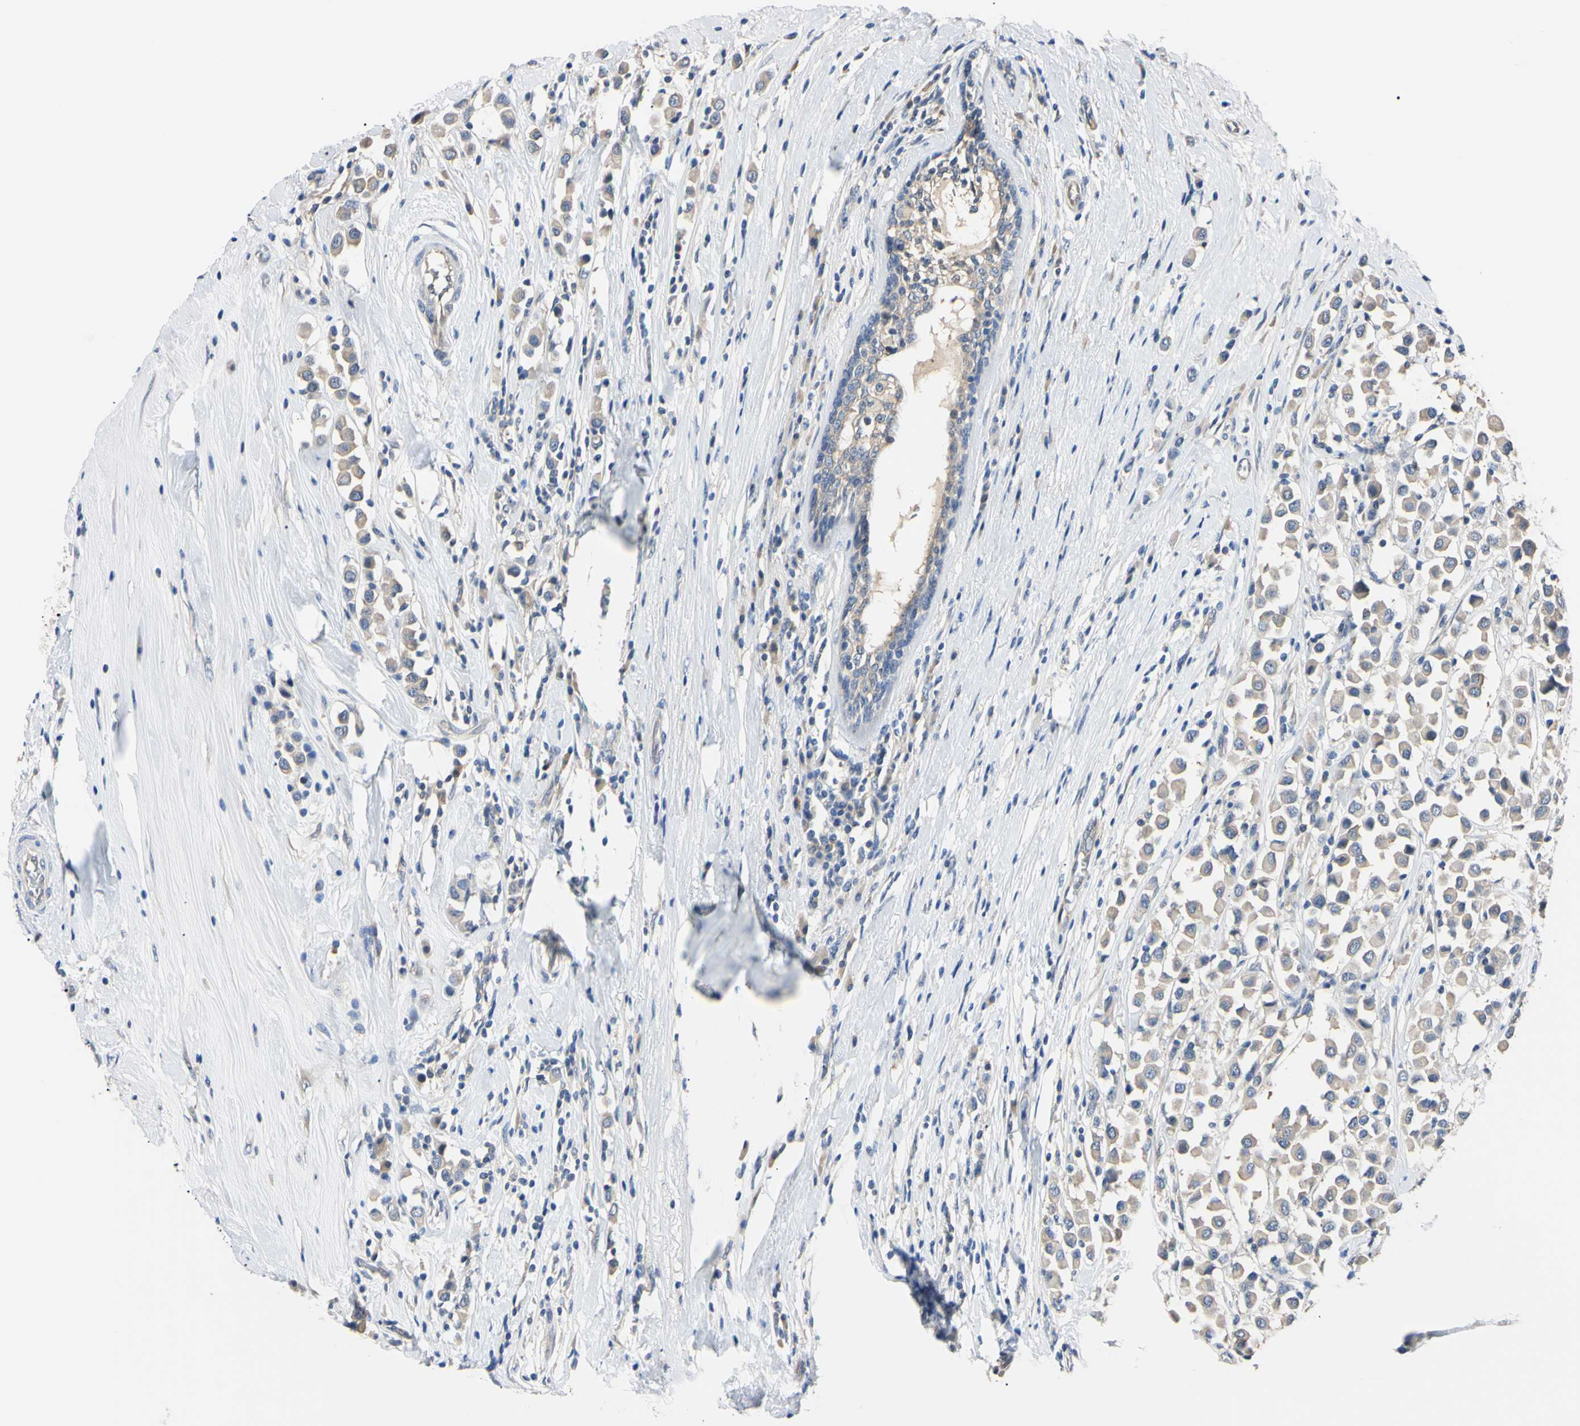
{"staining": {"intensity": "weak", "quantity": ">75%", "location": "cytoplasmic/membranous"}, "tissue": "breast cancer", "cell_type": "Tumor cells", "image_type": "cancer", "snomed": [{"axis": "morphology", "description": "Duct carcinoma"}, {"axis": "topography", "description": "Breast"}], "caption": "An immunohistochemistry (IHC) image of tumor tissue is shown. Protein staining in brown labels weak cytoplasmic/membranous positivity in intraductal carcinoma (breast) within tumor cells.", "gene": "RARS1", "patient": {"sex": "female", "age": 61}}